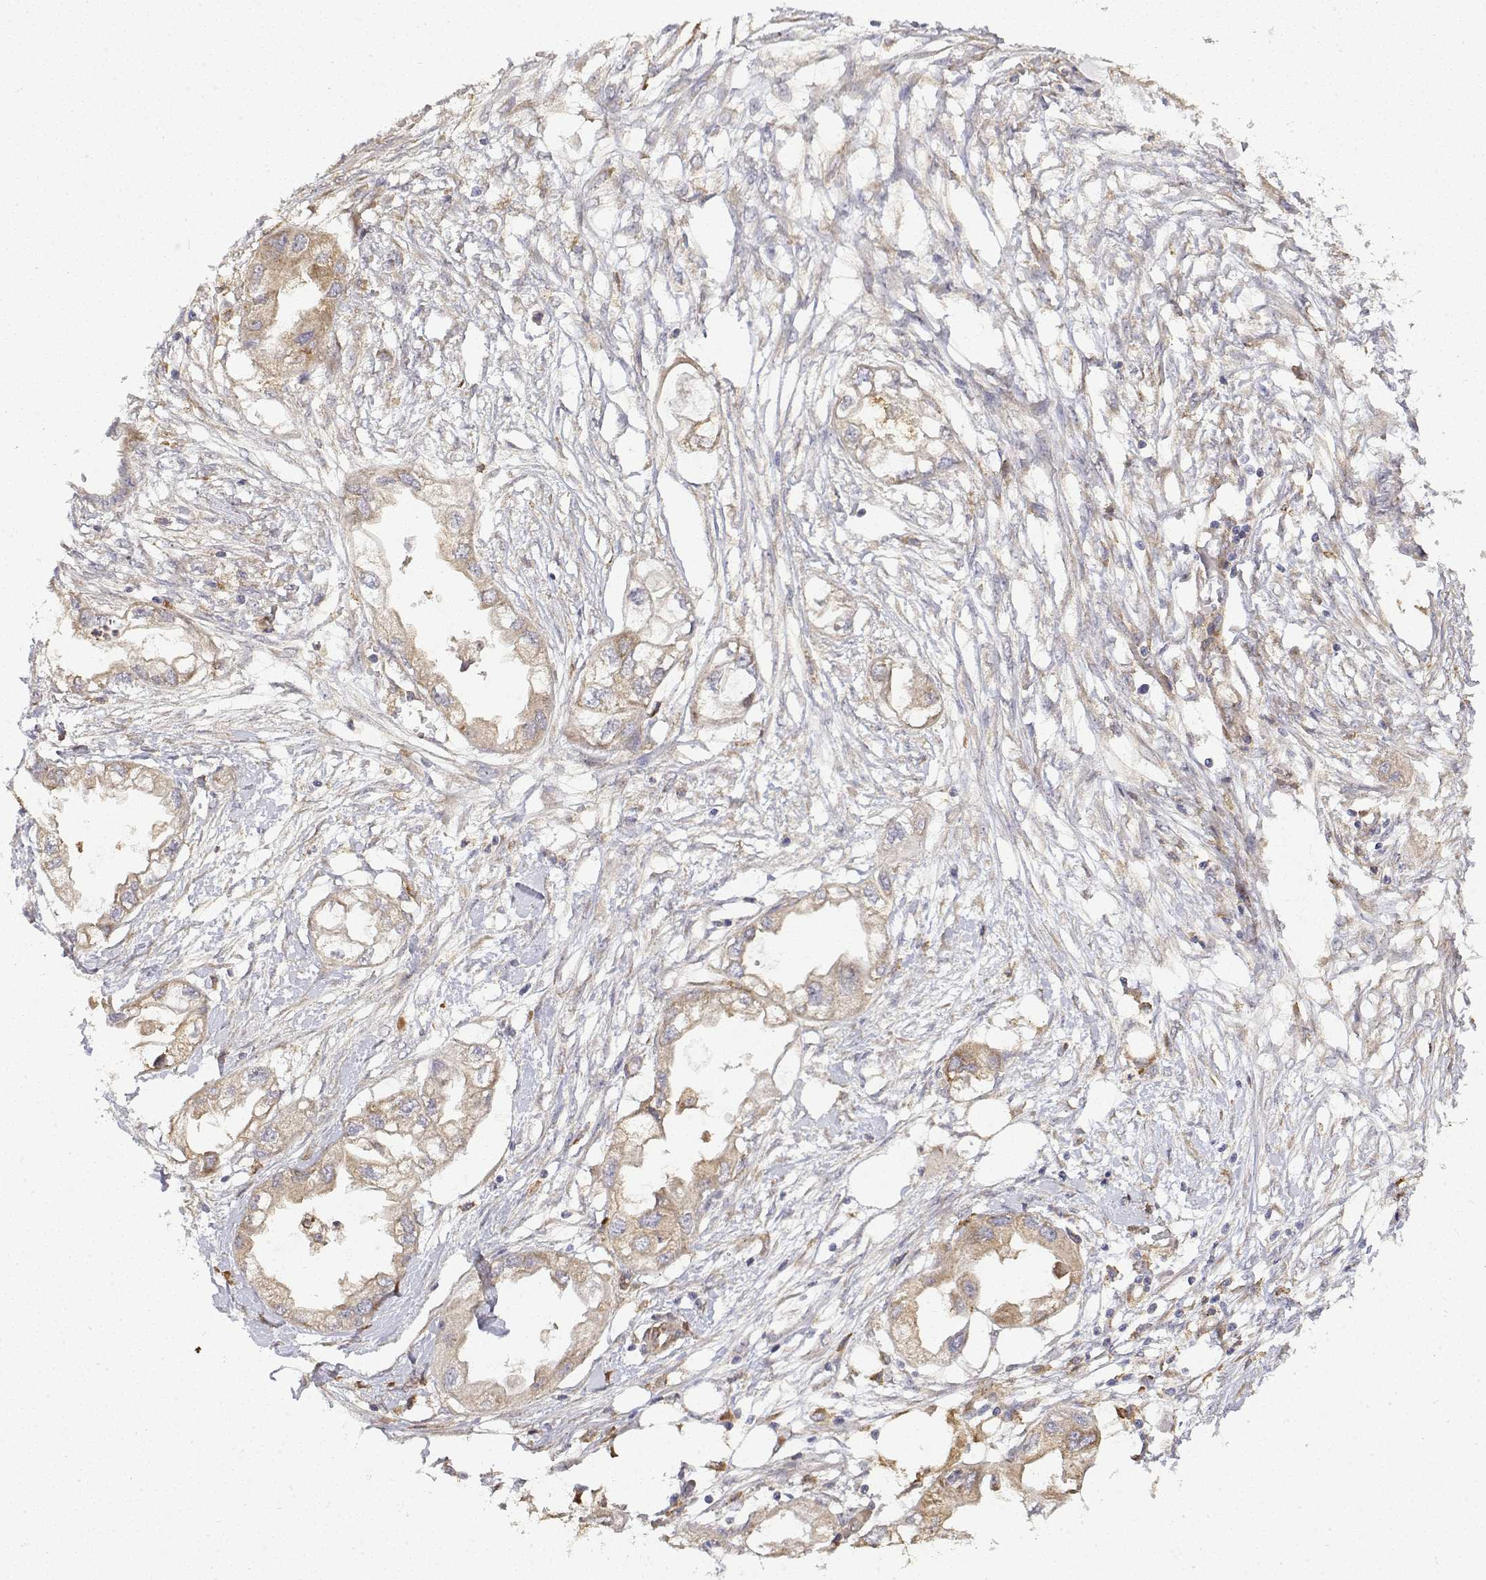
{"staining": {"intensity": "weak", "quantity": ">75%", "location": "cytoplasmic/membranous"}, "tissue": "endometrial cancer", "cell_type": "Tumor cells", "image_type": "cancer", "snomed": [{"axis": "morphology", "description": "Adenocarcinoma, NOS"}, {"axis": "morphology", "description": "Adenocarcinoma, metastatic, NOS"}, {"axis": "topography", "description": "Adipose tissue"}, {"axis": "topography", "description": "Endometrium"}], "caption": "Immunohistochemistry of adenocarcinoma (endometrial) displays low levels of weak cytoplasmic/membranous staining in approximately >75% of tumor cells.", "gene": "PACSIN2", "patient": {"sex": "female", "age": 67}}